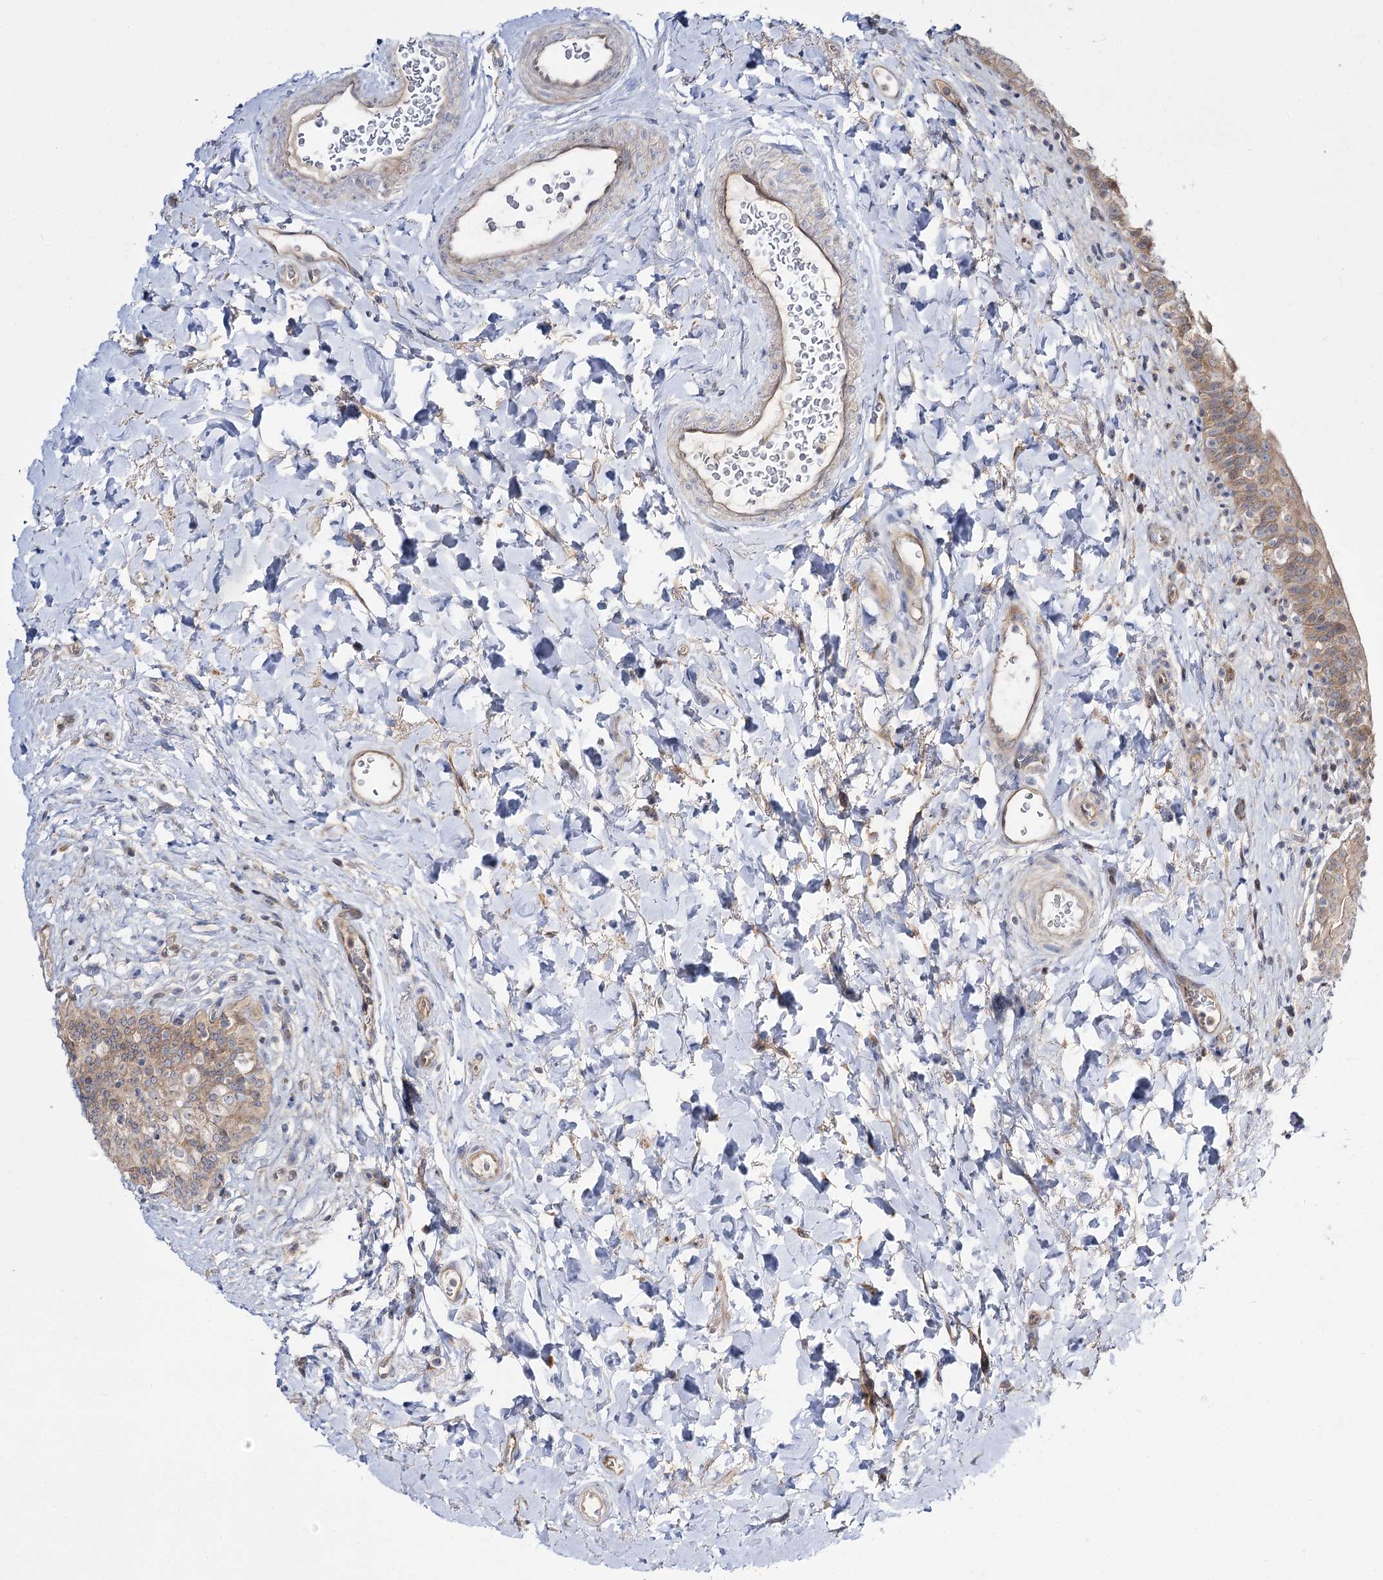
{"staining": {"intensity": "weak", "quantity": "25%-75%", "location": "cytoplasmic/membranous"}, "tissue": "urinary bladder", "cell_type": "Urothelial cells", "image_type": "normal", "snomed": [{"axis": "morphology", "description": "Normal tissue, NOS"}, {"axis": "topography", "description": "Urinary bladder"}], "caption": "Weak cytoplasmic/membranous positivity is seen in approximately 25%-75% of urothelial cells in normal urinary bladder. (DAB IHC with brightfield microscopy, high magnification).", "gene": "C11orf80", "patient": {"sex": "male", "age": 83}}